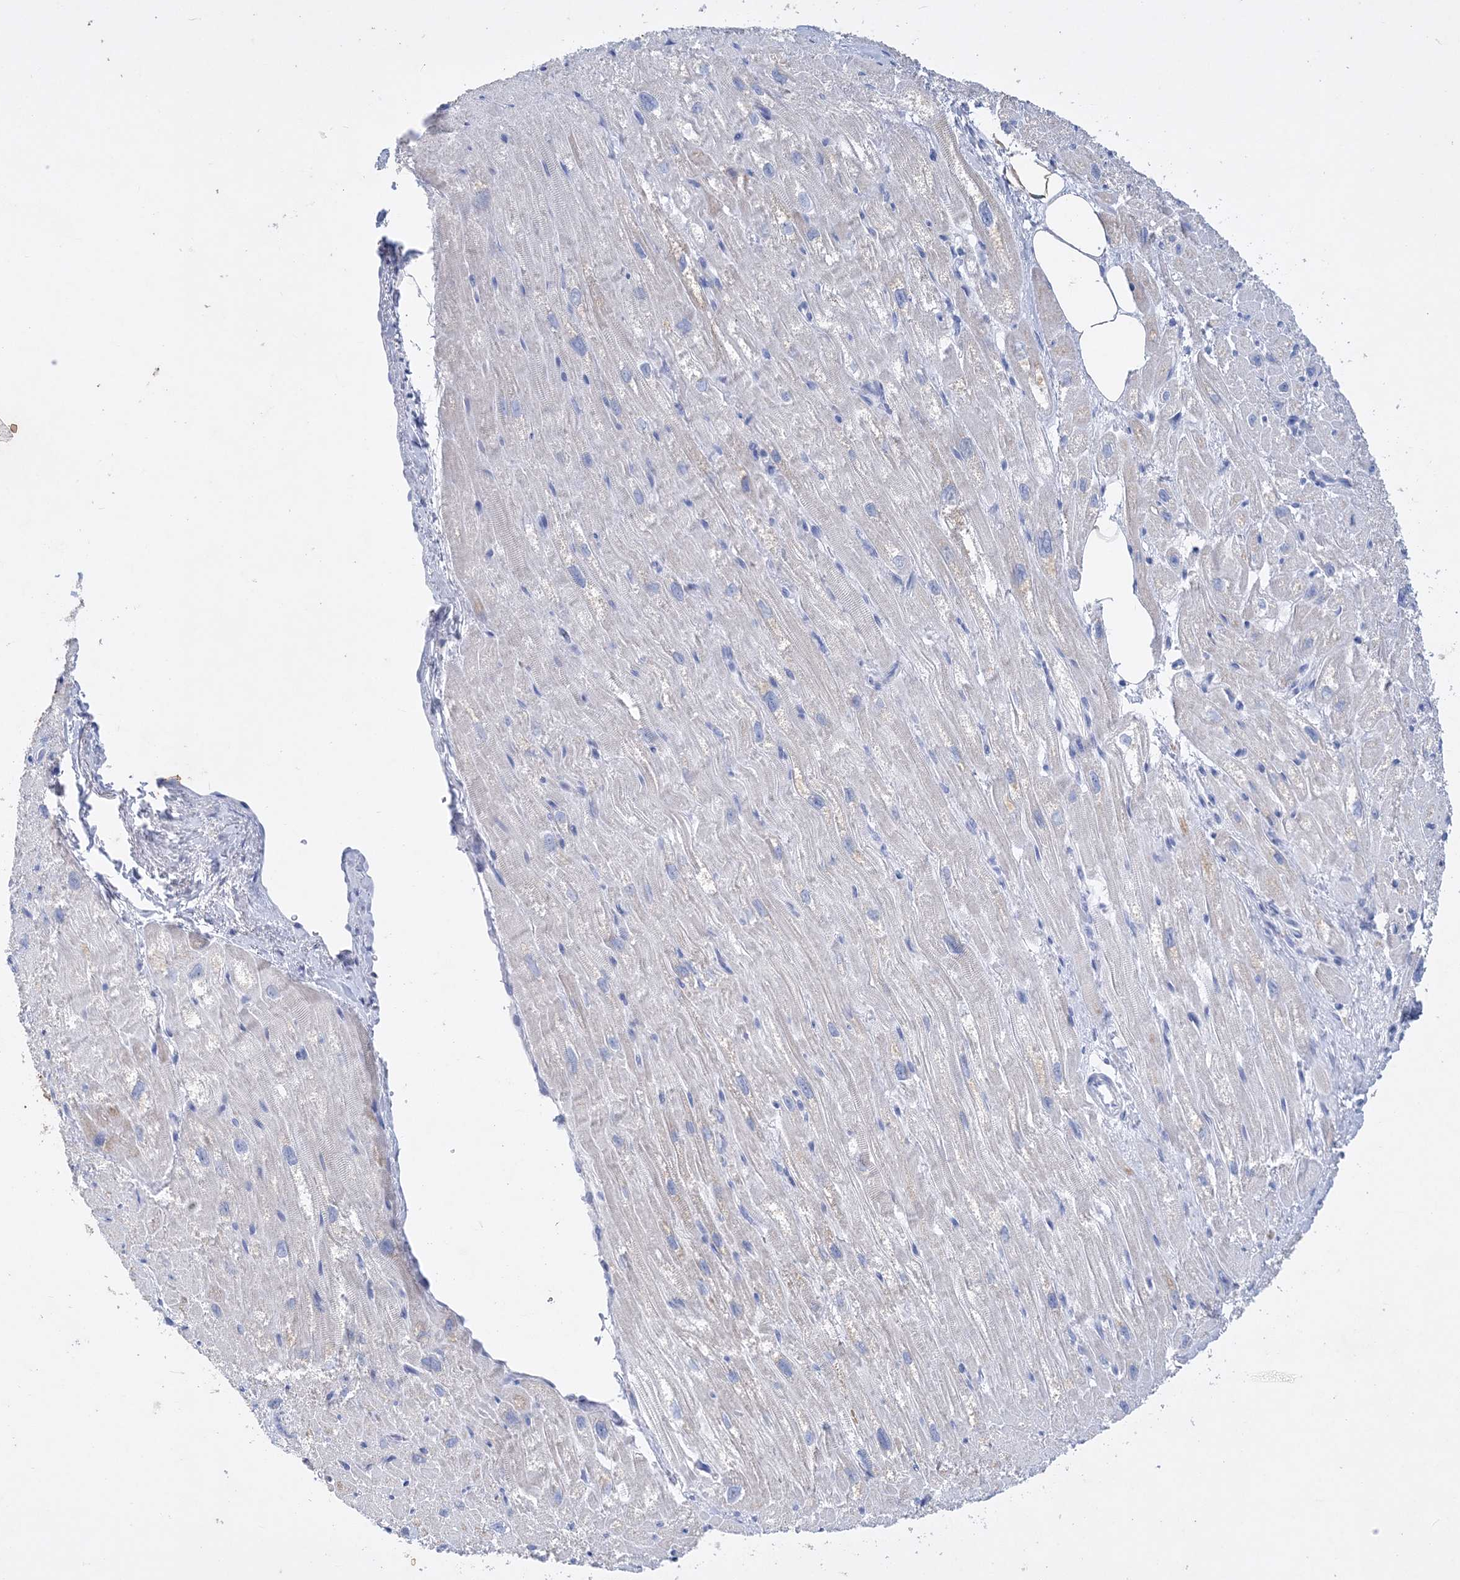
{"staining": {"intensity": "moderate", "quantity": "<25%", "location": "cytoplasmic/membranous"}, "tissue": "heart muscle", "cell_type": "Cardiomyocytes", "image_type": "normal", "snomed": [{"axis": "morphology", "description": "Normal tissue, NOS"}, {"axis": "topography", "description": "Heart"}], "caption": "The image displays immunohistochemical staining of benign heart muscle. There is moderate cytoplasmic/membranous staining is identified in about <25% of cardiomyocytes.", "gene": "COPS8", "patient": {"sex": "male", "age": 50}}